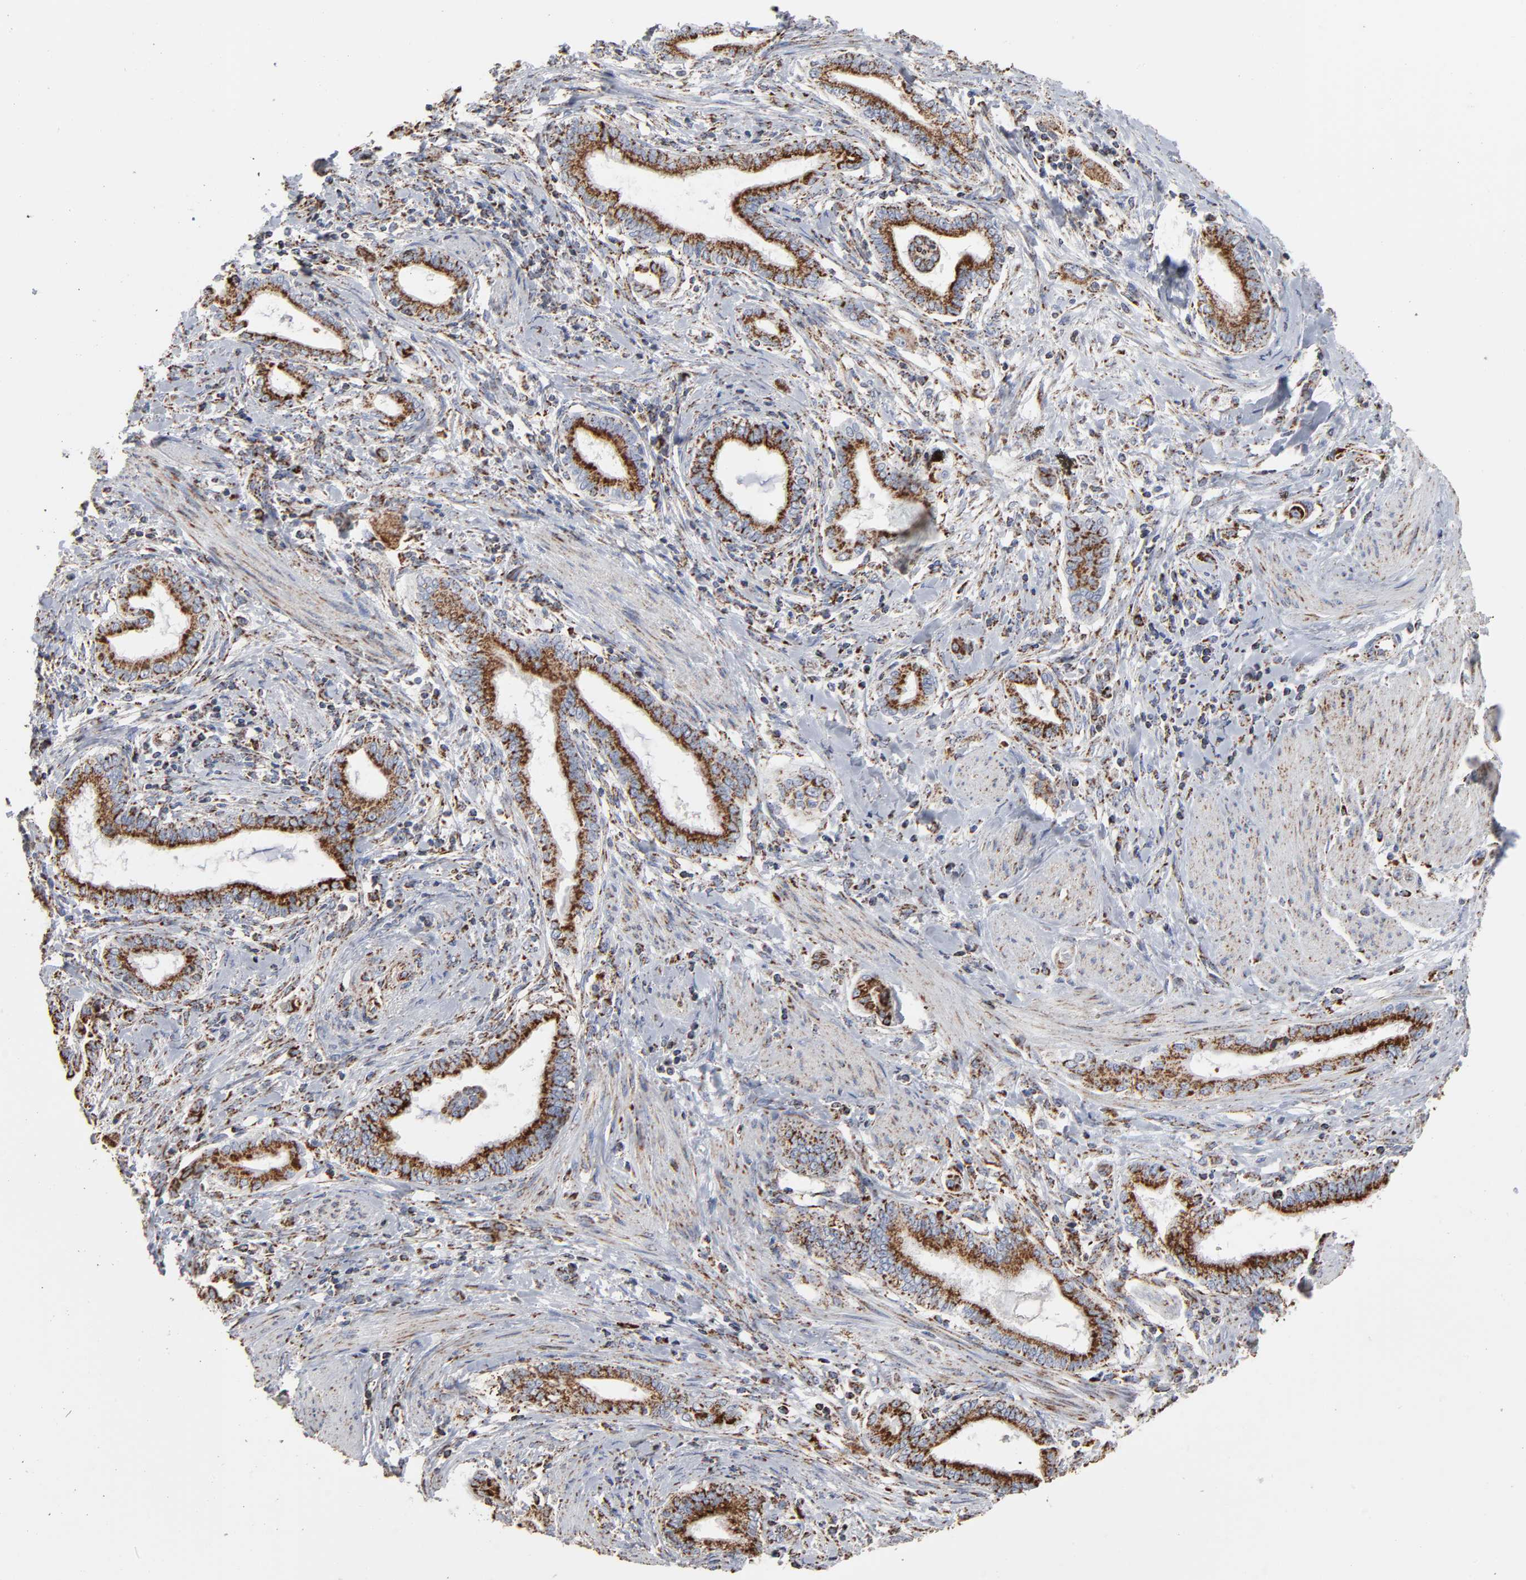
{"staining": {"intensity": "strong", "quantity": ">75%", "location": "cytoplasmic/membranous"}, "tissue": "pancreatic cancer", "cell_type": "Tumor cells", "image_type": "cancer", "snomed": [{"axis": "morphology", "description": "Adenocarcinoma, NOS"}, {"axis": "topography", "description": "Pancreas"}], "caption": "Human pancreatic cancer (adenocarcinoma) stained for a protein (brown) shows strong cytoplasmic/membranous positive staining in about >75% of tumor cells.", "gene": "UQCRC1", "patient": {"sex": "female", "age": 64}}